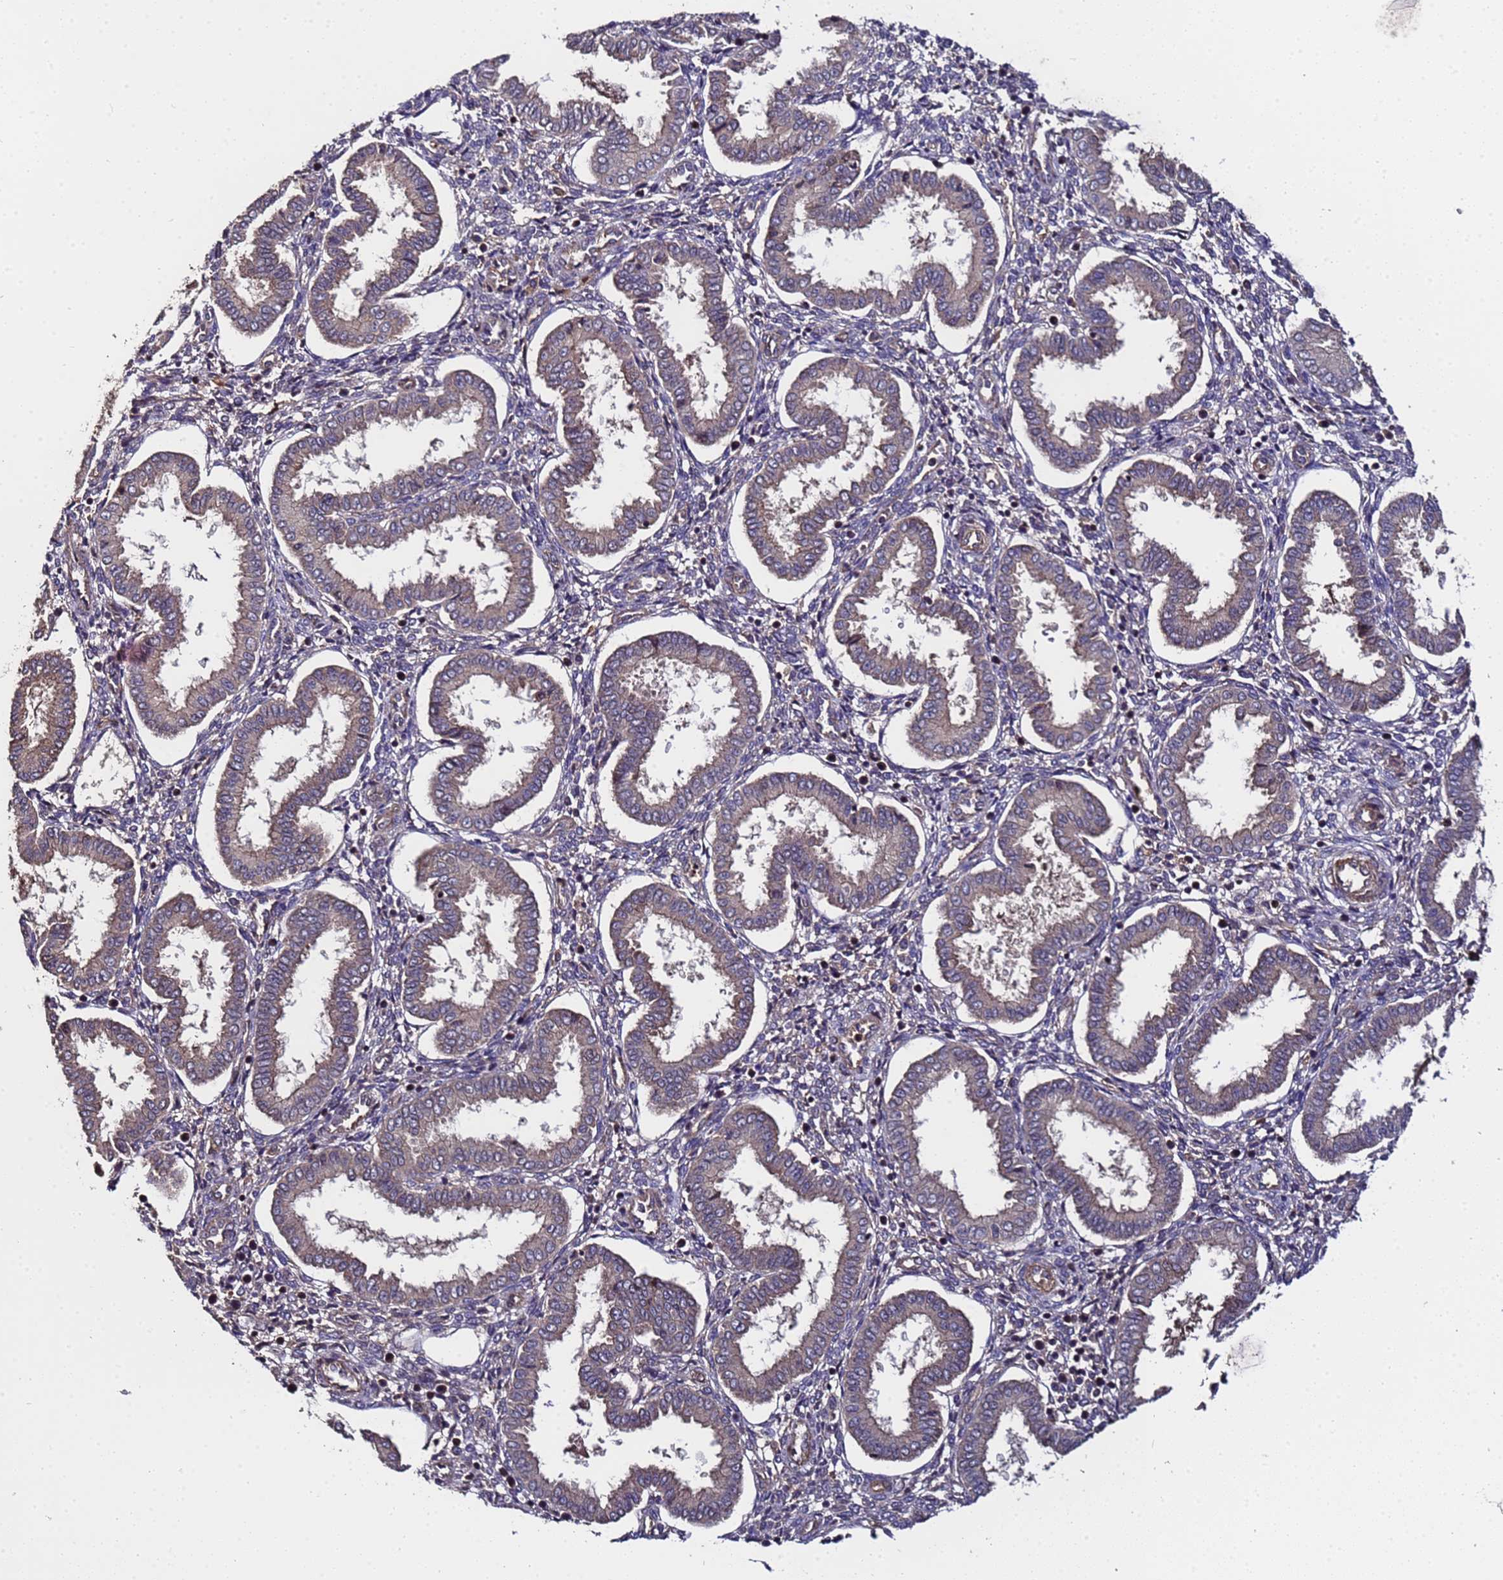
{"staining": {"intensity": "negative", "quantity": "none", "location": "none"}, "tissue": "endometrium", "cell_type": "Cells in endometrial stroma", "image_type": "normal", "snomed": [{"axis": "morphology", "description": "Normal tissue, NOS"}, {"axis": "topography", "description": "Endometrium"}], "caption": "A photomicrograph of endometrium stained for a protein reveals no brown staining in cells in endometrial stroma. (DAB (3,3'-diaminobenzidine) immunohistochemistry (IHC) visualized using brightfield microscopy, high magnification).", "gene": "GSTCD", "patient": {"sex": "female", "age": 24}}